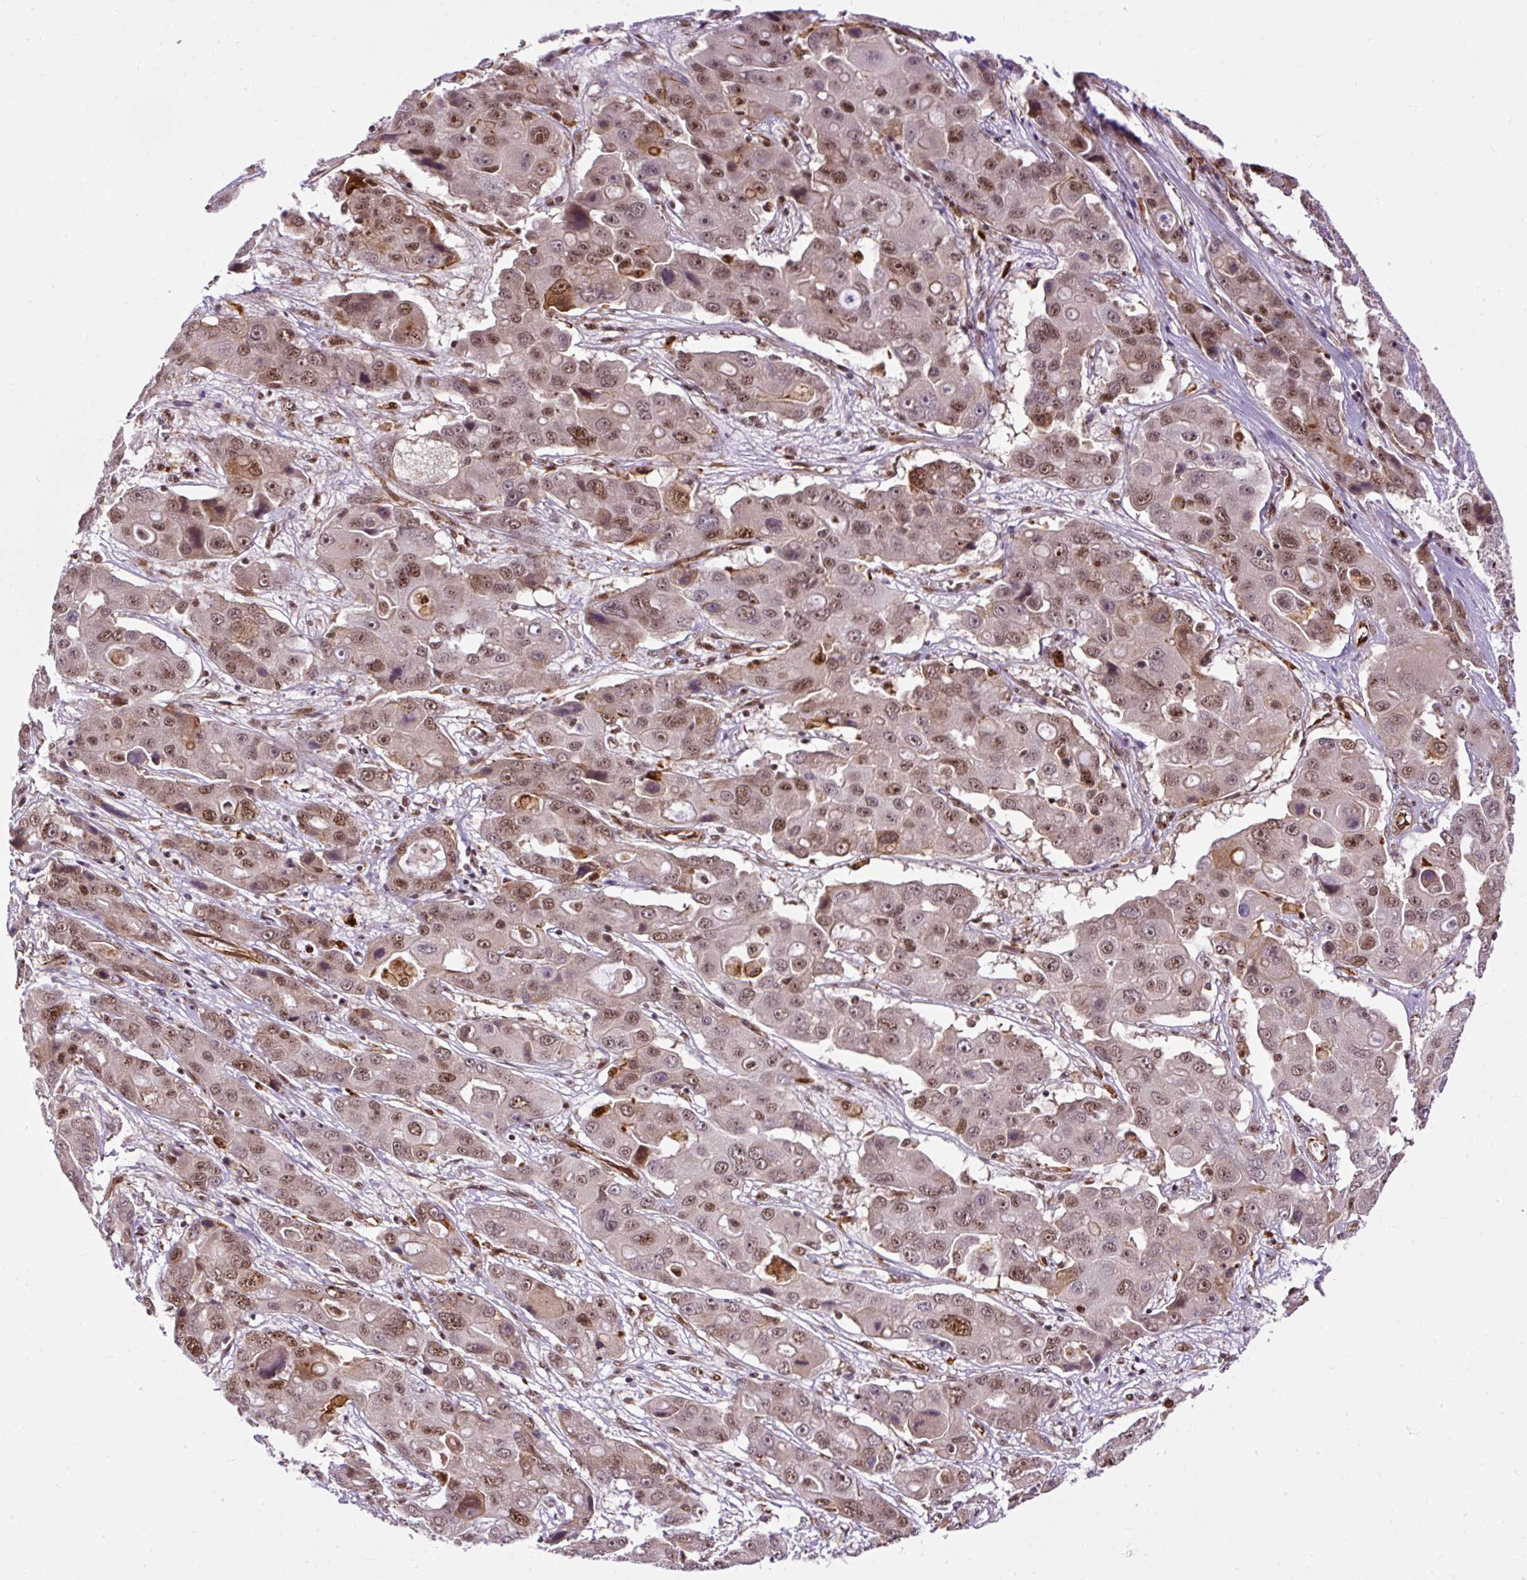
{"staining": {"intensity": "moderate", "quantity": "25%-75%", "location": "cytoplasmic/membranous,nuclear"}, "tissue": "liver cancer", "cell_type": "Tumor cells", "image_type": "cancer", "snomed": [{"axis": "morphology", "description": "Cholangiocarcinoma"}, {"axis": "topography", "description": "Liver"}], "caption": "IHC image of neoplastic tissue: human liver cancer stained using immunohistochemistry shows medium levels of moderate protein expression localized specifically in the cytoplasmic/membranous and nuclear of tumor cells, appearing as a cytoplasmic/membranous and nuclear brown color.", "gene": "LUC7L2", "patient": {"sex": "male", "age": 67}}